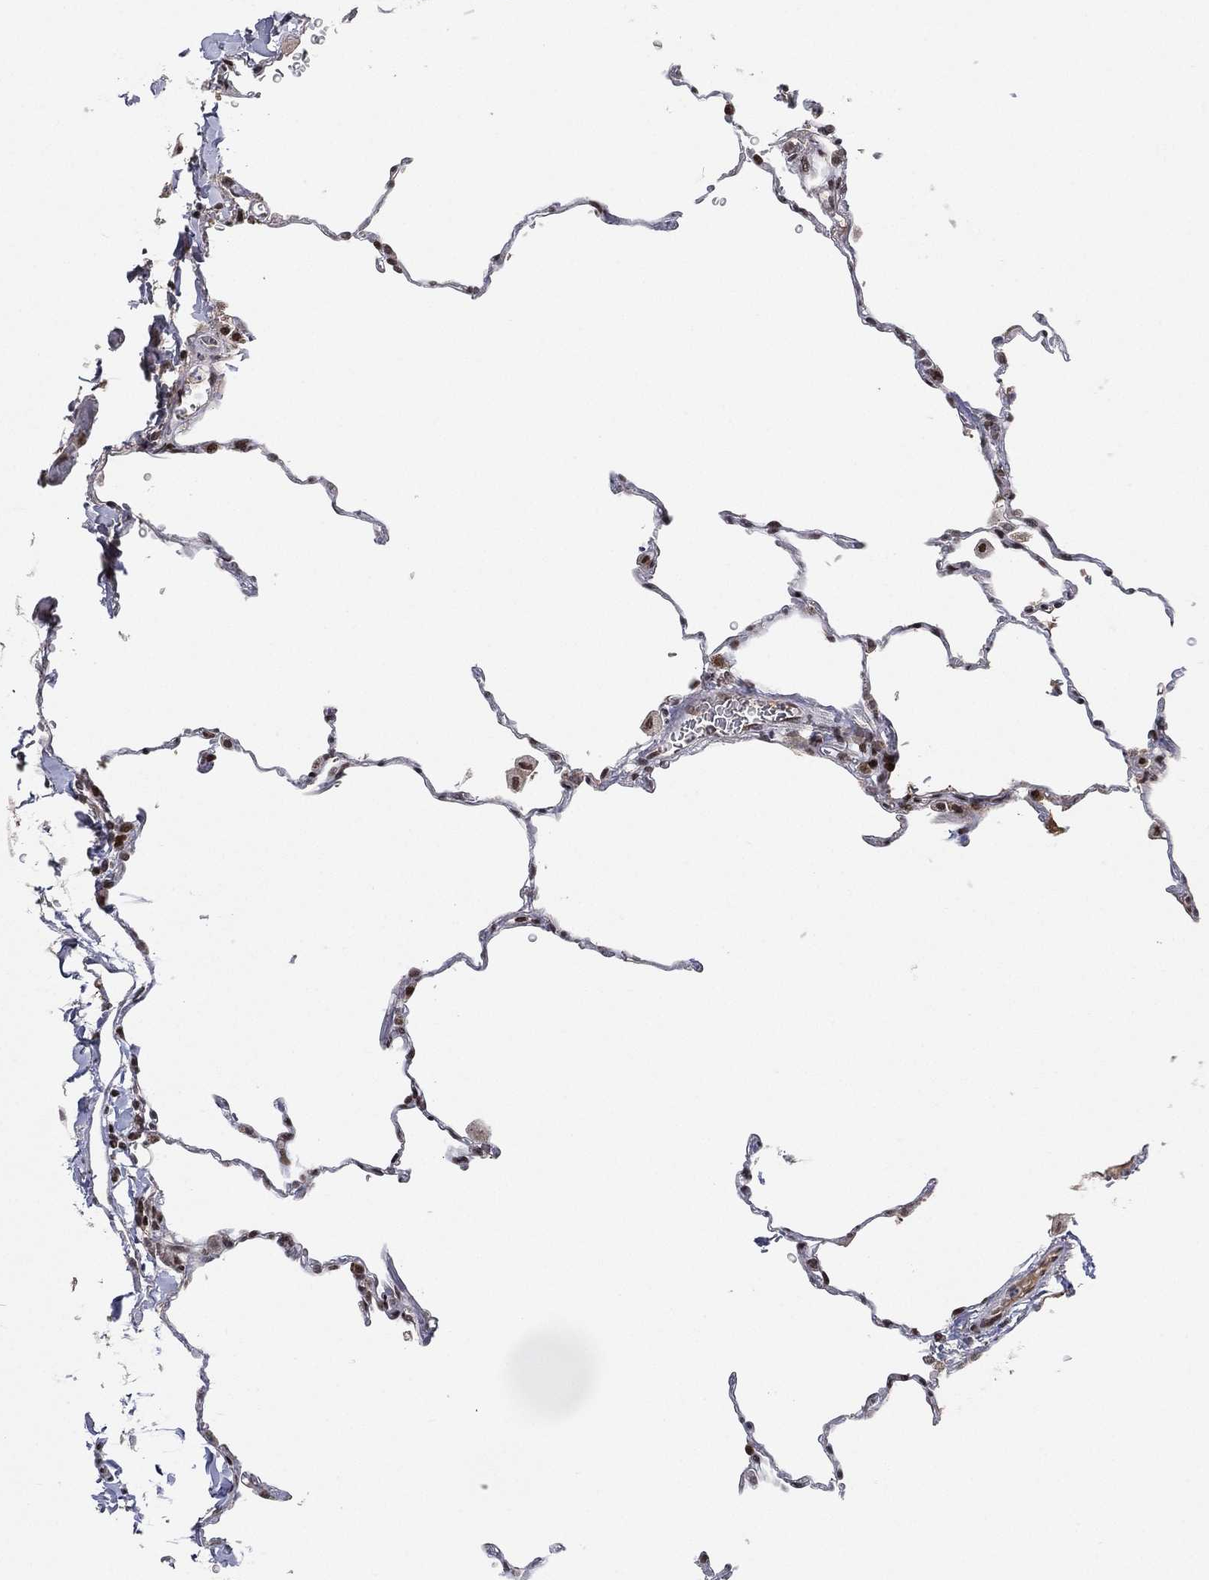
{"staining": {"intensity": "strong", "quantity": "25%-75%", "location": "nuclear"}, "tissue": "lung", "cell_type": "Alveolar cells", "image_type": "normal", "snomed": [{"axis": "morphology", "description": "Normal tissue, NOS"}, {"axis": "morphology", "description": "Adenocarcinoma, metastatic, NOS"}, {"axis": "topography", "description": "Lung"}], "caption": "Immunohistochemical staining of normal lung exhibits strong nuclear protein positivity in approximately 25%-75% of alveolar cells.", "gene": "RTF1", "patient": {"sex": "male", "age": 45}}